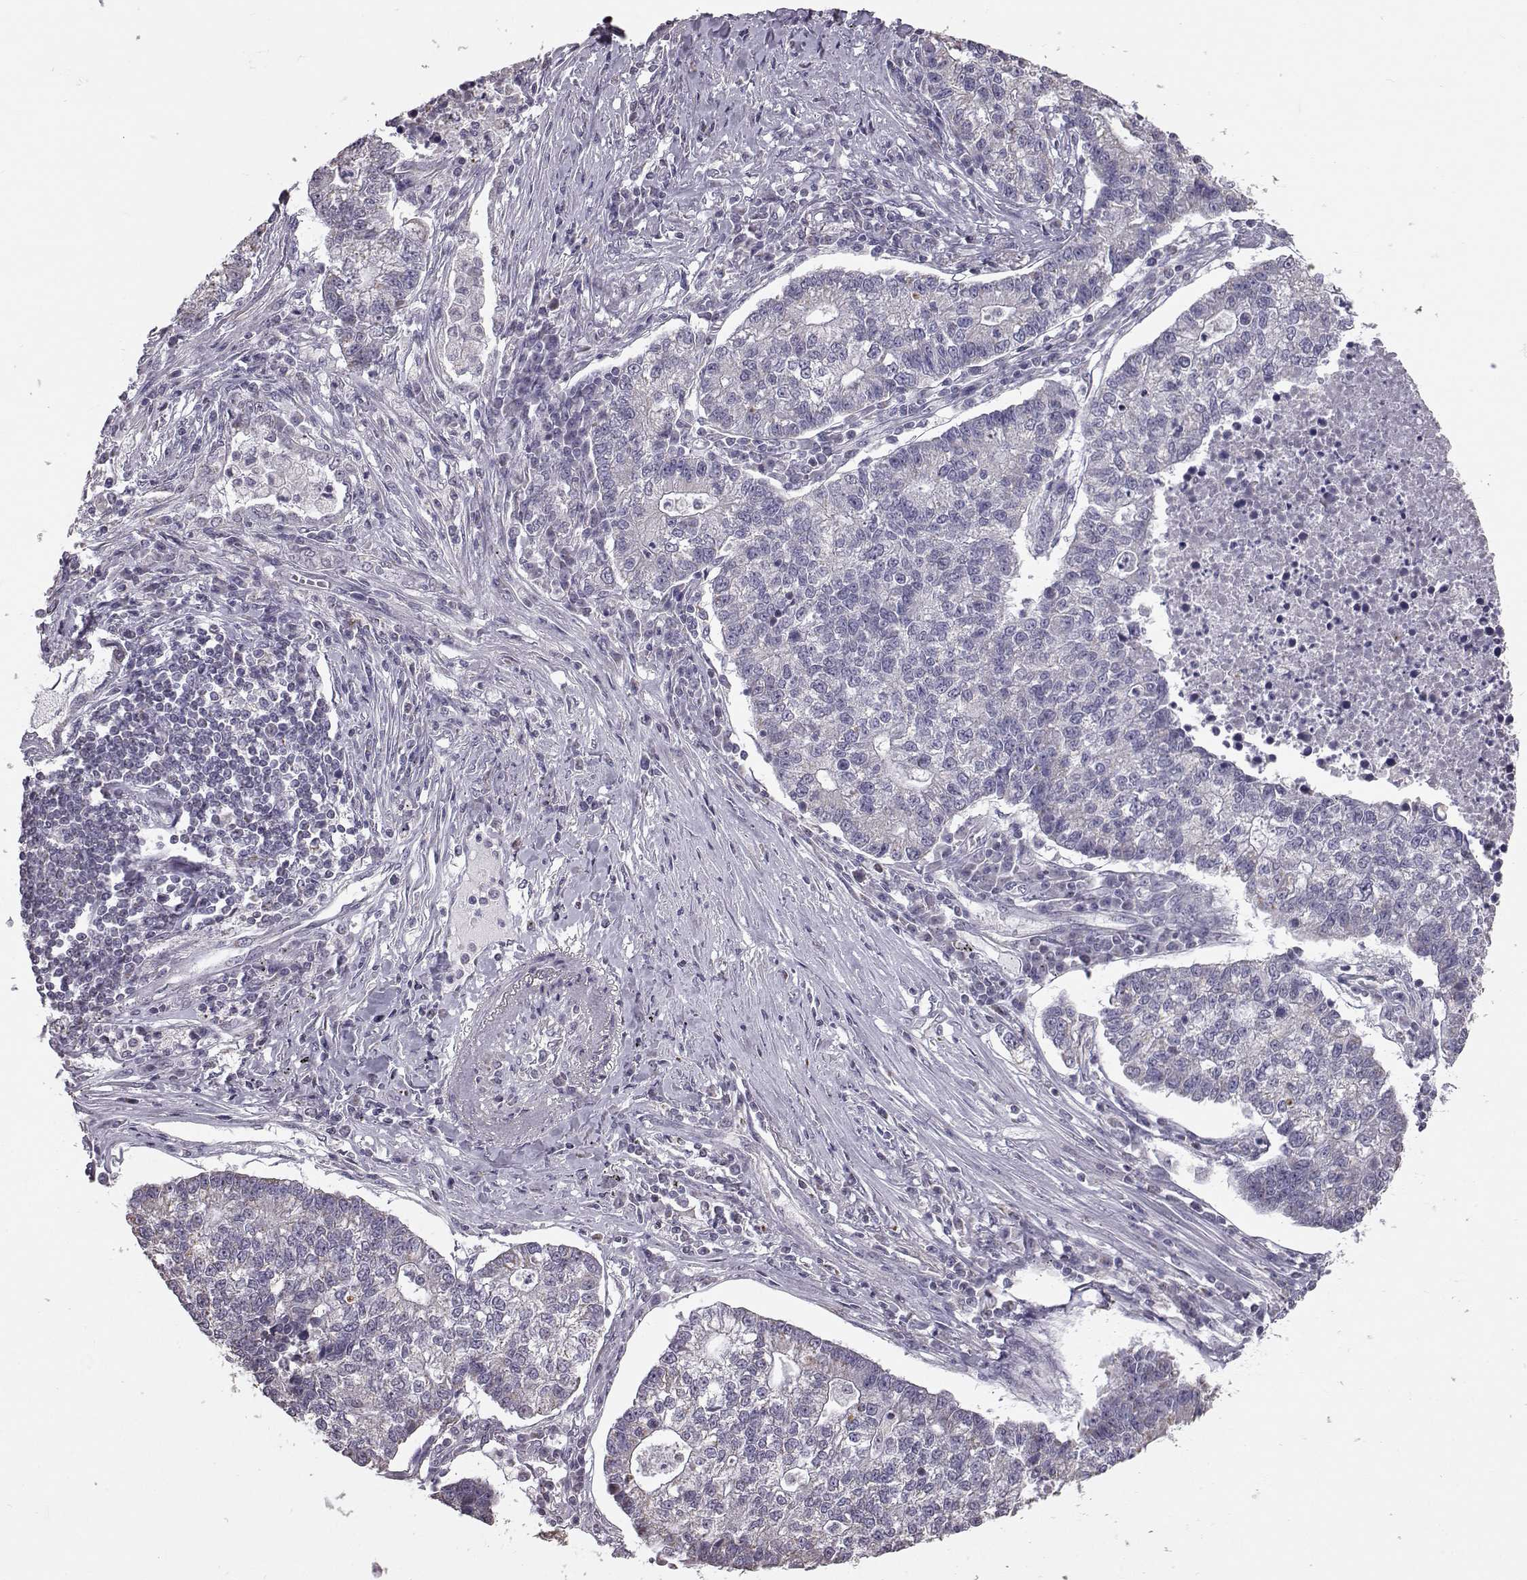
{"staining": {"intensity": "negative", "quantity": "none", "location": "none"}, "tissue": "lung cancer", "cell_type": "Tumor cells", "image_type": "cancer", "snomed": [{"axis": "morphology", "description": "Adenocarcinoma, NOS"}, {"axis": "topography", "description": "Lung"}], "caption": "Micrograph shows no significant protein expression in tumor cells of lung adenocarcinoma.", "gene": "ALDH3A1", "patient": {"sex": "male", "age": 57}}